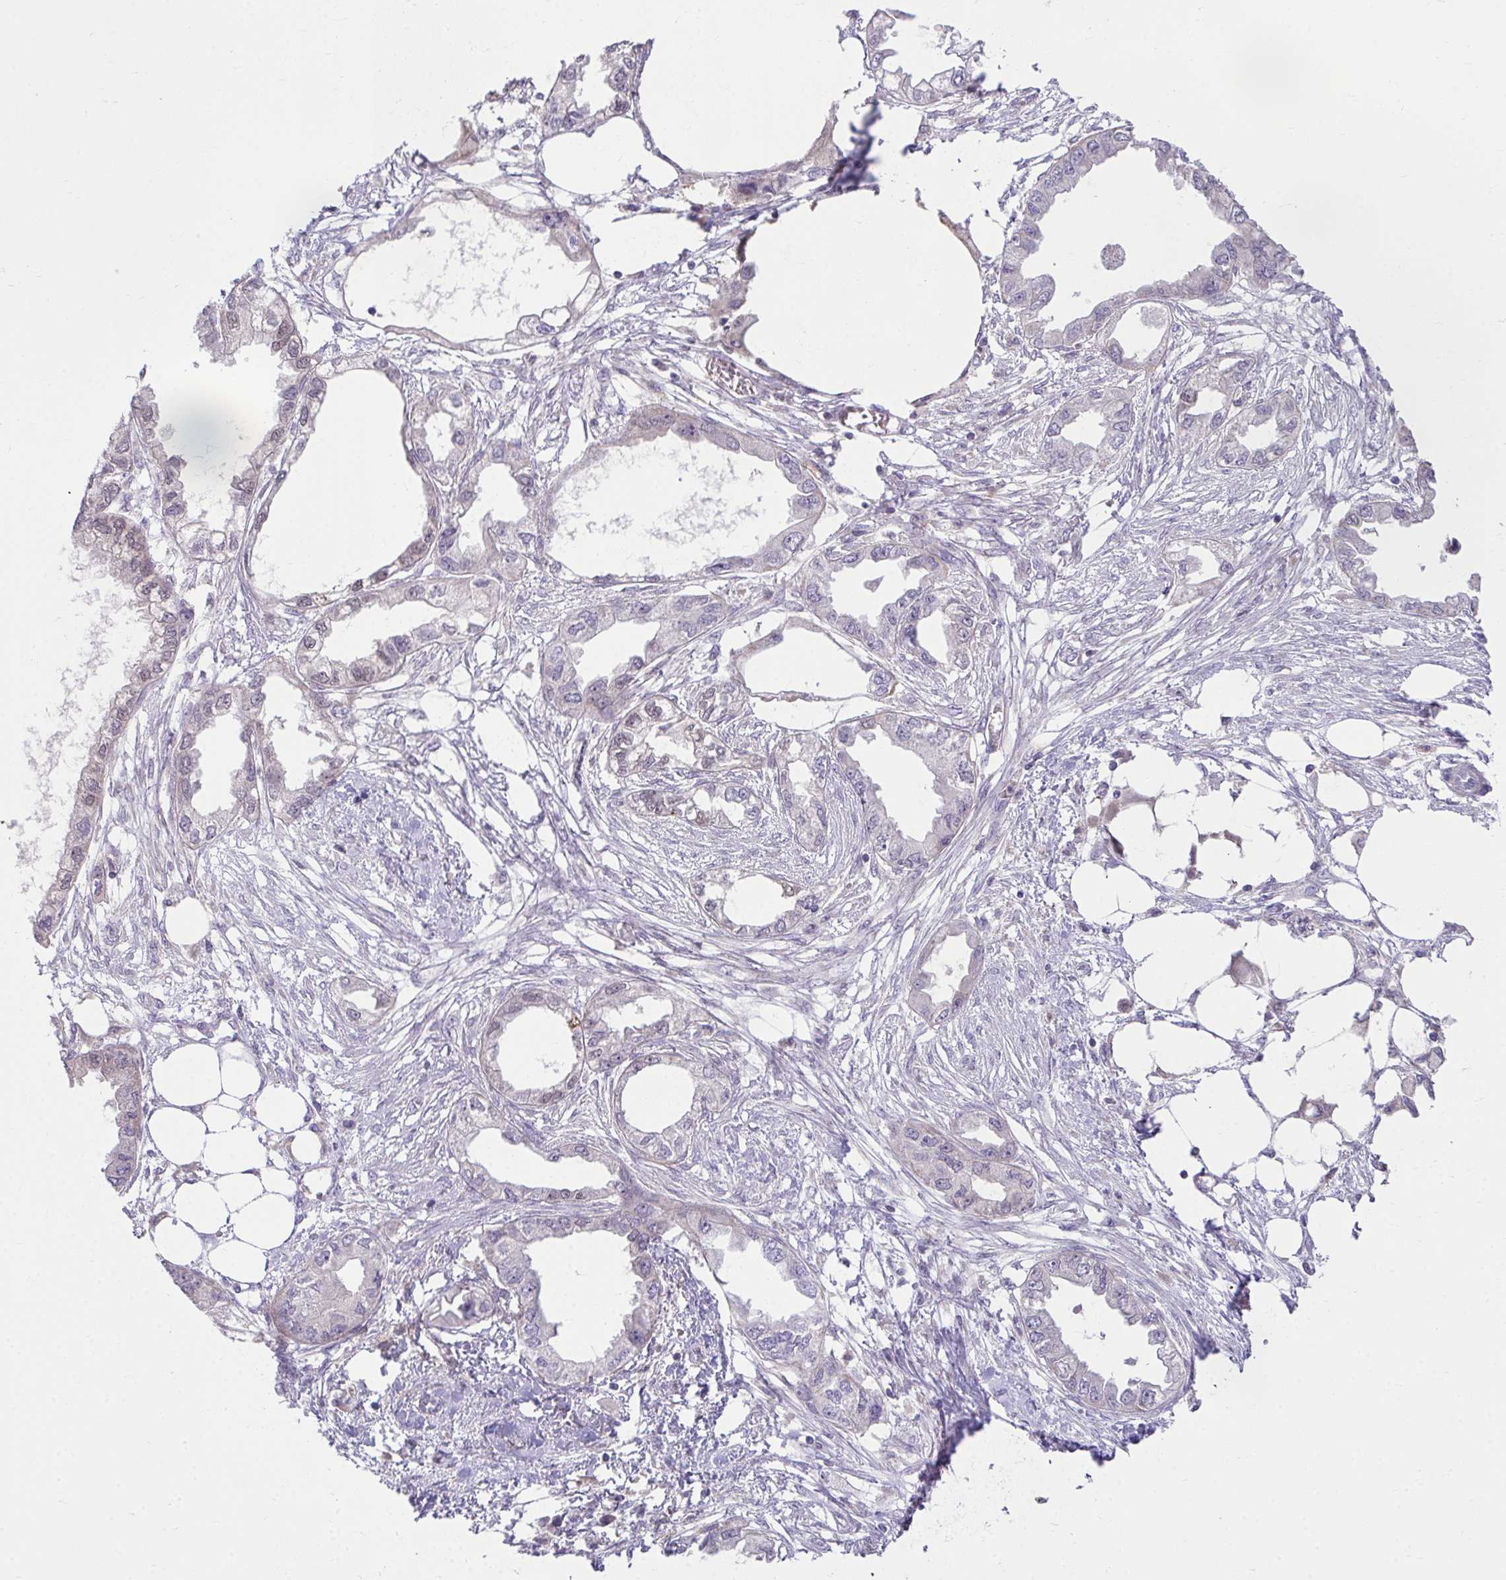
{"staining": {"intensity": "negative", "quantity": "none", "location": "none"}, "tissue": "endometrial cancer", "cell_type": "Tumor cells", "image_type": "cancer", "snomed": [{"axis": "morphology", "description": "Adenocarcinoma, NOS"}, {"axis": "morphology", "description": "Adenocarcinoma, metastatic, NOS"}, {"axis": "topography", "description": "Adipose tissue"}, {"axis": "topography", "description": "Endometrium"}], "caption": "Tumor cells show no significant staining in endometrial cancer (adenocarcinoma).", "gene": "C16orf54", "patient": {"sex": "female", "age": 67}}